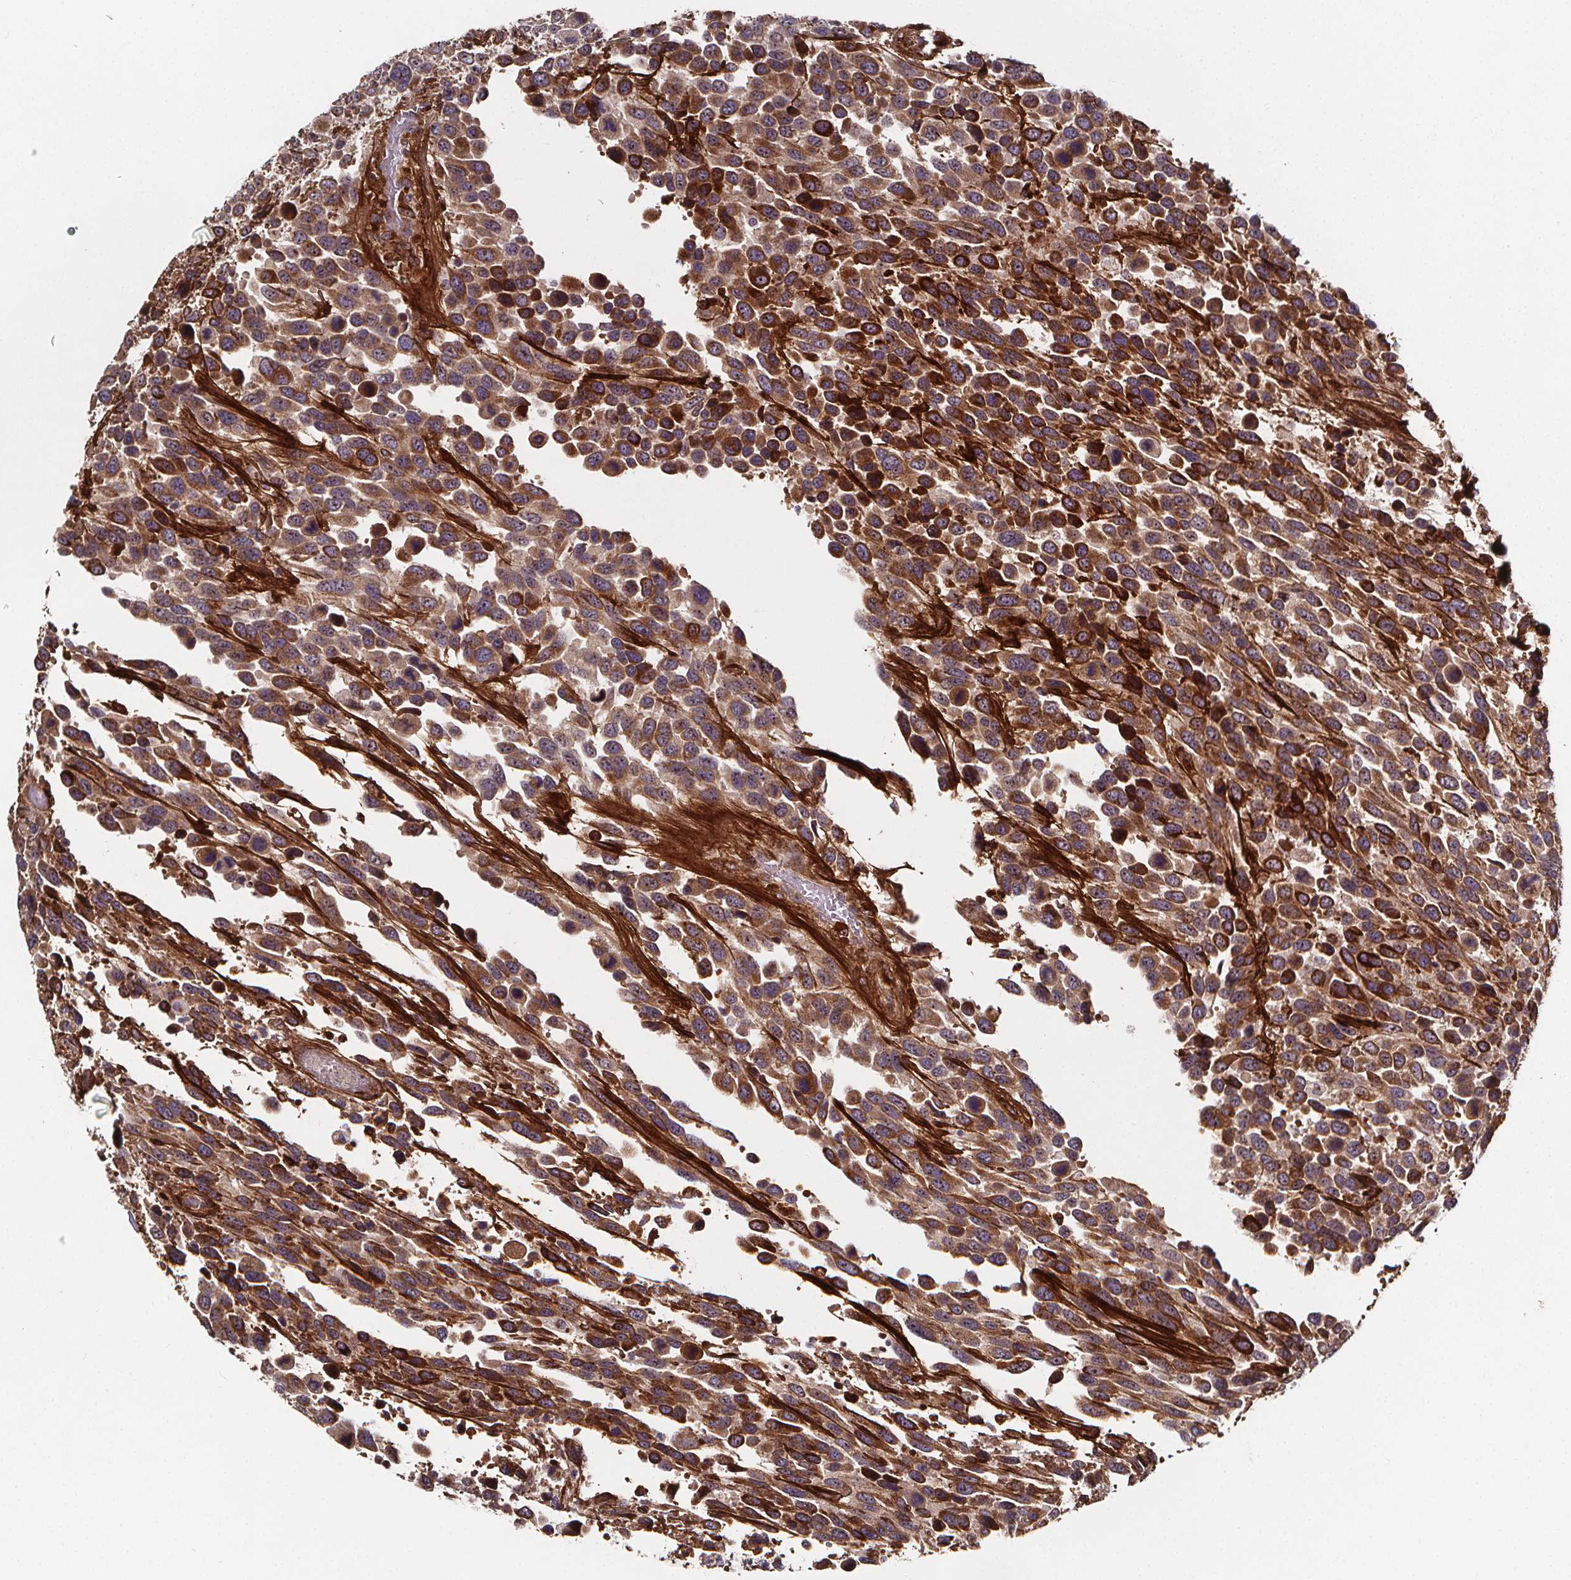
{"staining": {"intensity": "strong", "quantity": ">75%", "location": "cytoplasmic/membranous"}, "tissue": "urothelial cancer", "cell_type": "Tumor cells", "image_type": "cancer", "snomed": [{"axis": "morphology", "description": "Urothelial carcinoma, High grade"}, {"axis": "topography", "description": "Urinary bladder"}], "caption": "Immunohistochemical staining of urothelial cancer reveals high levels of strong cytoplasmic/membranous protein staining in approximately >75% of tumor cells.", "gene": "AEBP1", "patient": {"sex": "female", "age": 70}}